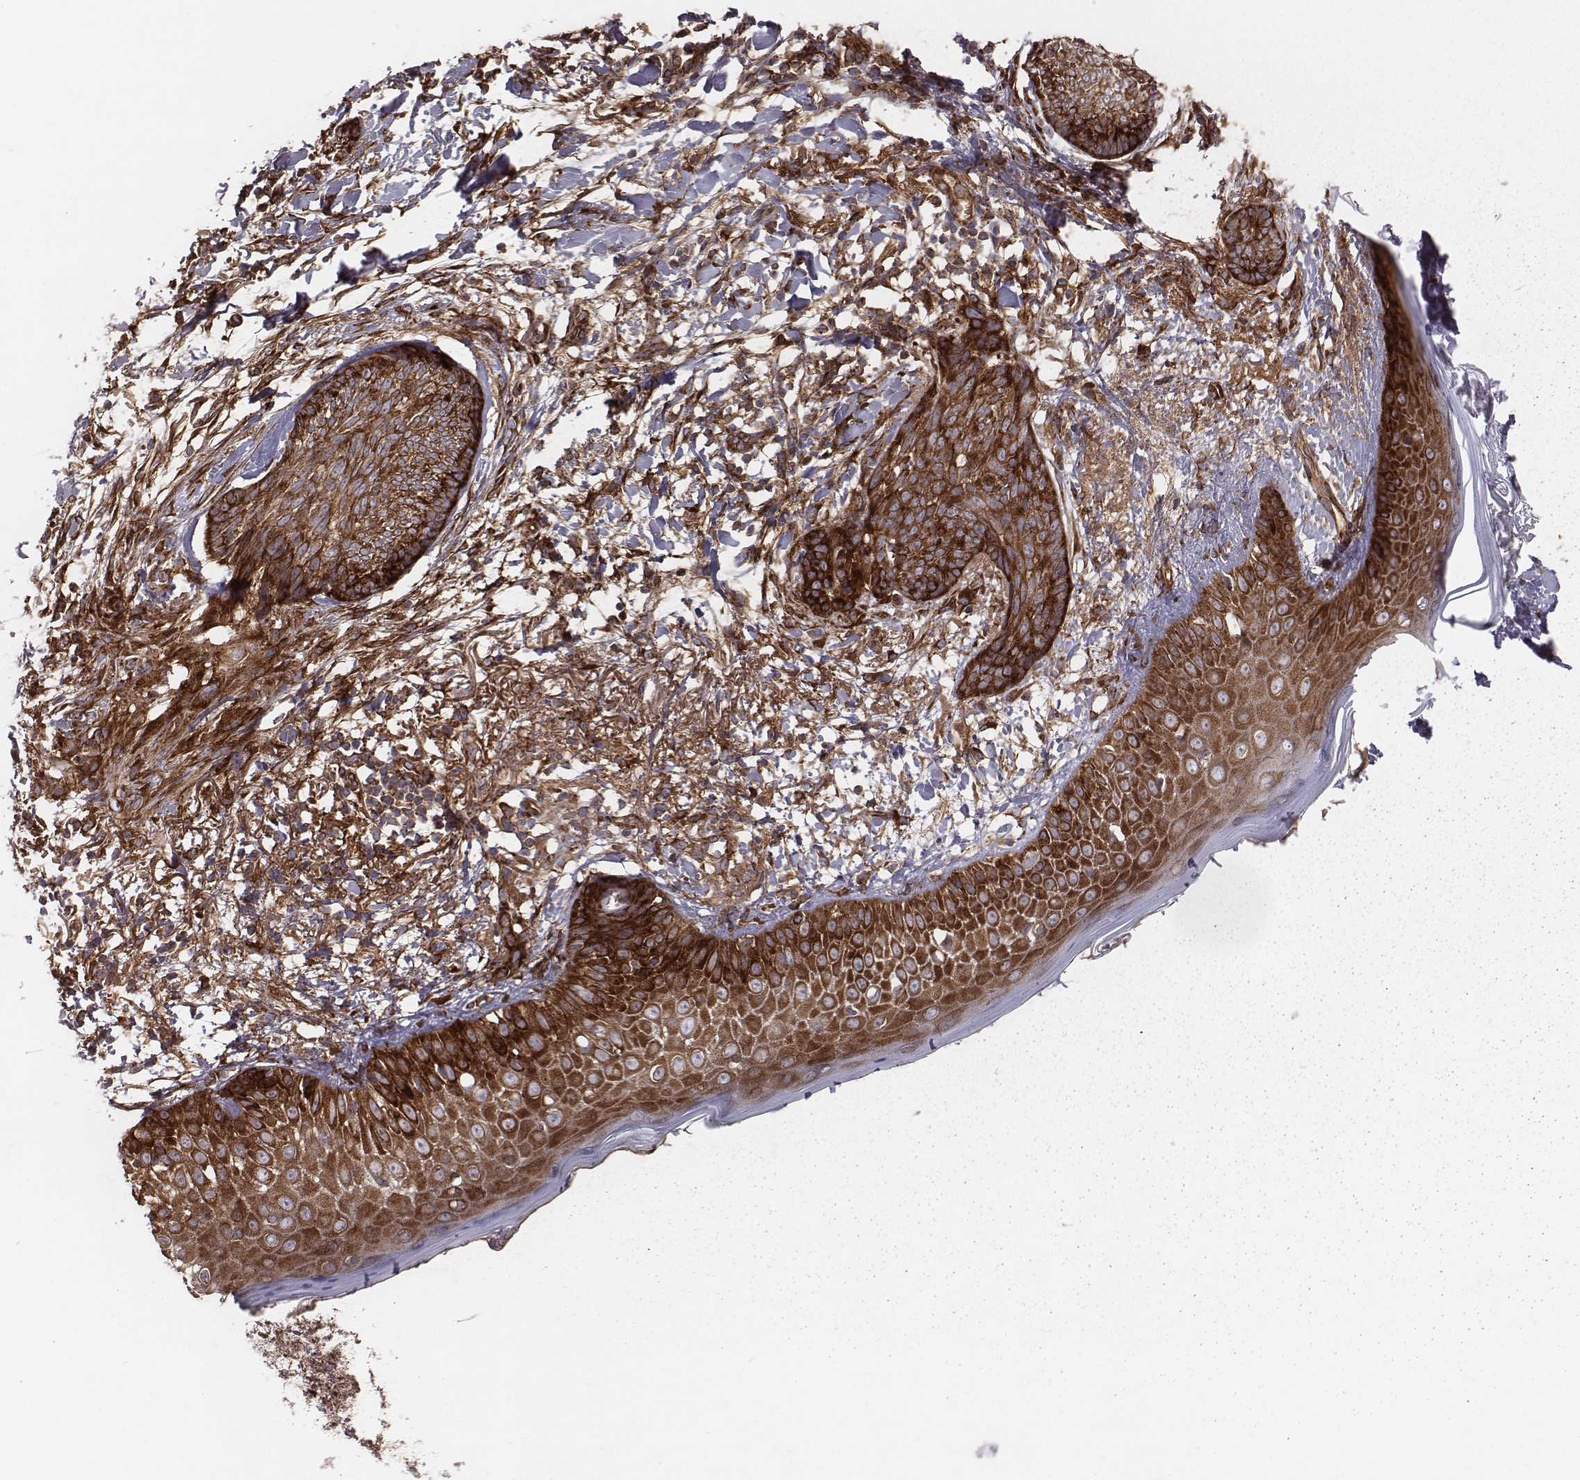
{"staining": {"intensity": "strong", "quantity": ">75%", "location": "cytoplasmic/membranous"}, "tissue": "skin cancer", "cell_type": "Tumor cells", "image_type": "cancer", "snomed": [{"axis": "morphology", "description": "Normal tissue, NOS"}, {"axis": "morphology", "description": "Basal cell carcinoma"}, {"axis": "topography", "description": "Skin"}], "caption": "Basal cell carcinoma (skin) was stained to show a protein in brown. There is high levels of strong cytoplasmic/membranous expression in approximately >75% of tumor cells. (Brightfield microscopy of DAB IHC at high magnification).", "gene": "TXLNA", "patient": {"sex": "male", "age": 84}}